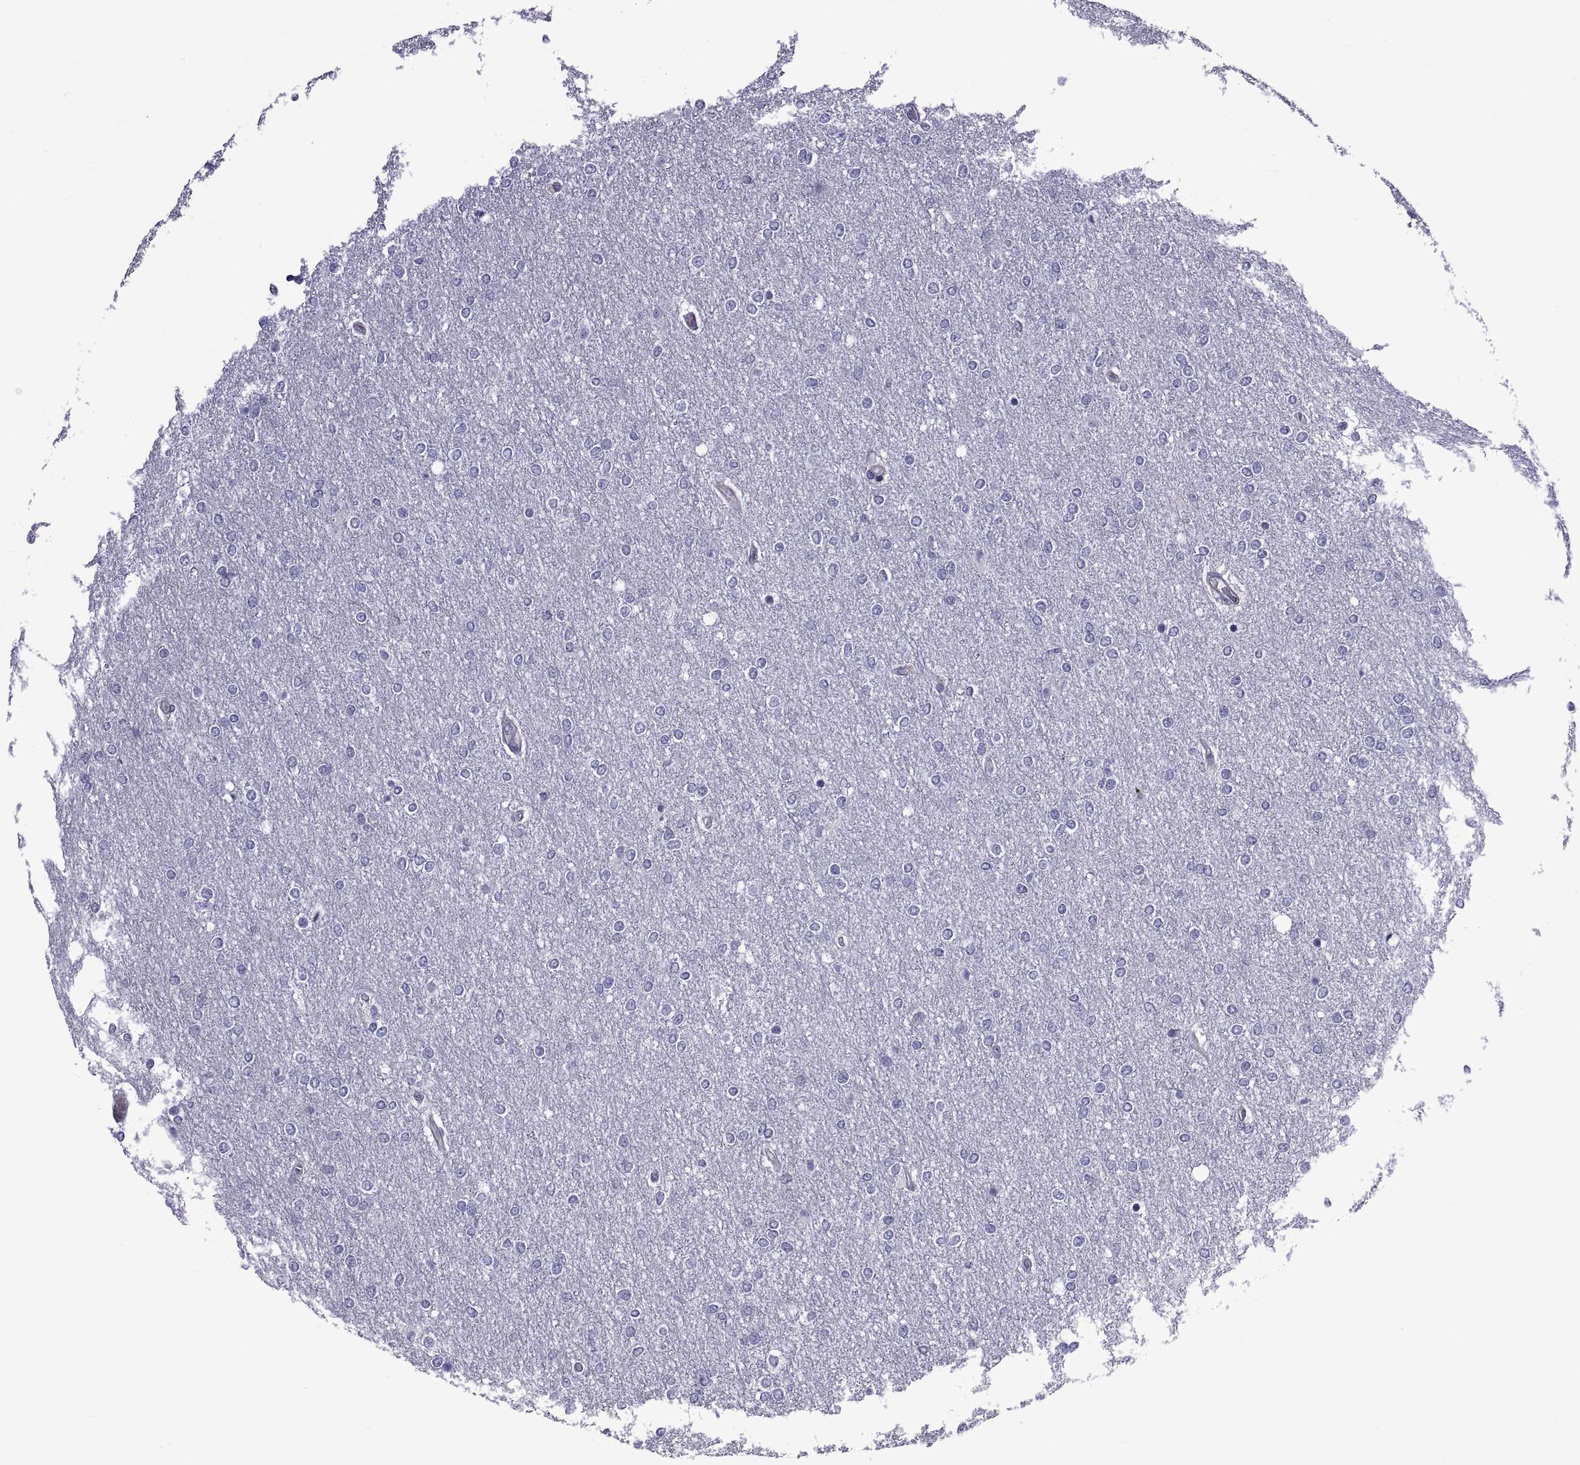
{"staining": {"intensity": "negative", "quantity": "none", "location": "none"}, "tissue": "glioma", "cell_type": "Tumor cells", "image_type": "cancer", "snomed": [{"axis": "morphology", "description": "Glioma, malignant, High grade"}, {"axis": "topography", "description": "Brain"}], "caption": "Tumor cells show no significant staining in malignant glioma (high-grade). The staining was performed using DAB to visualize the protein expression in brown, while the nuclei were stained in blue with hematoxylin (Magnification: 20x).", "gene": "LCN9", "patient": {"sex": "female", "age": 61}}